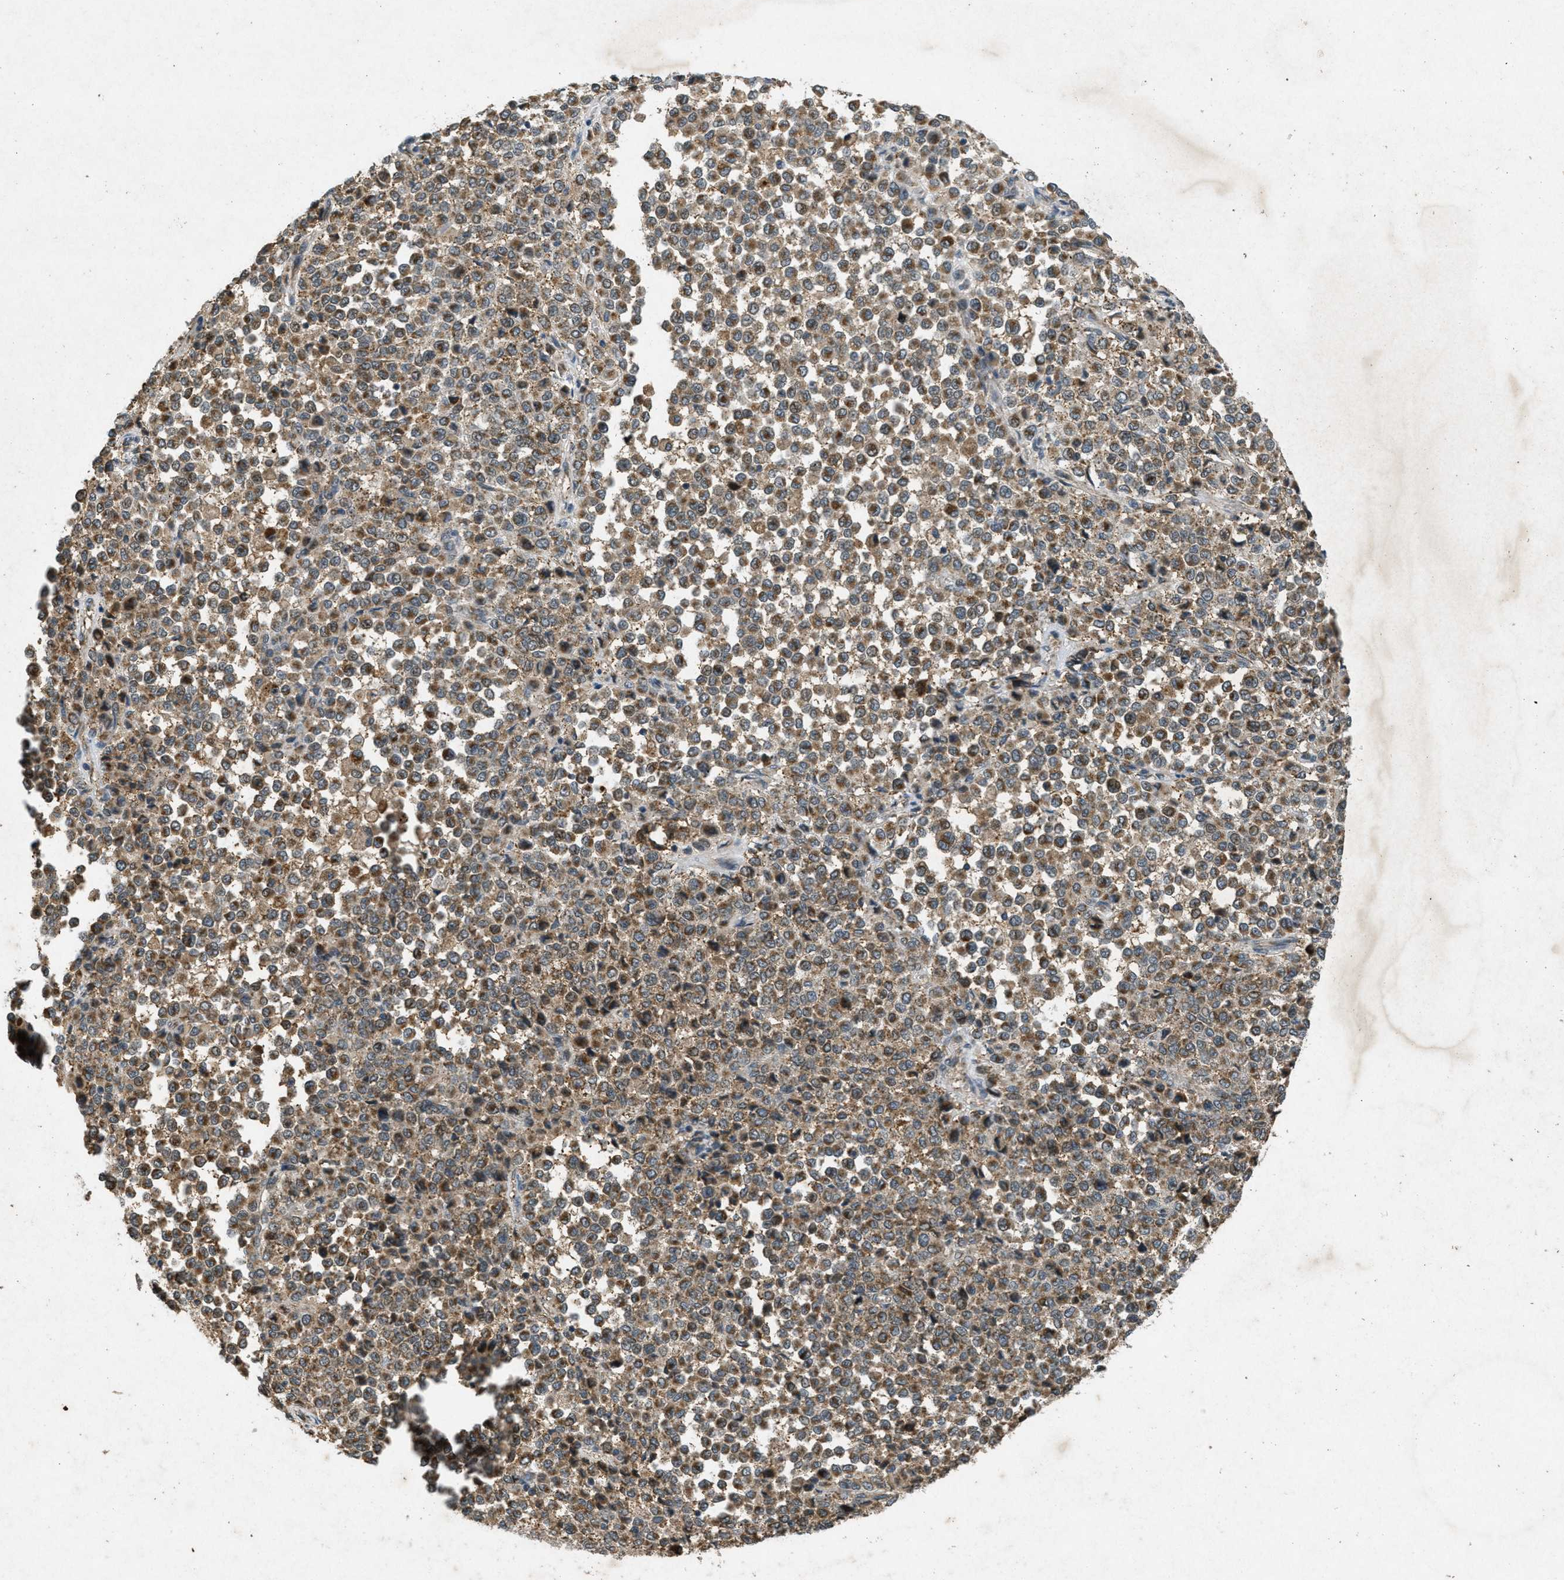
{"staining": {"intensity": "moderate", "quantity": ">75%", "location": "cytoplasmic/membranous"}, "tissue": "melanoma", "cell_type": "Tumor cells", "image_type": "cancer", "snomed": [{"axis": "morphology", "description": "Malignant melanoma, Metastatic site"}, {"axis": "topography", "description": "Pancreas"}], "caption": "Moderate cytoplasmic/membranous protein expression is identified in about >75% of tumor cells in malignant melanoma (metastatic site).", "gene": "PPP1R15A", "patient": {"sex": "female", "age": 30}}